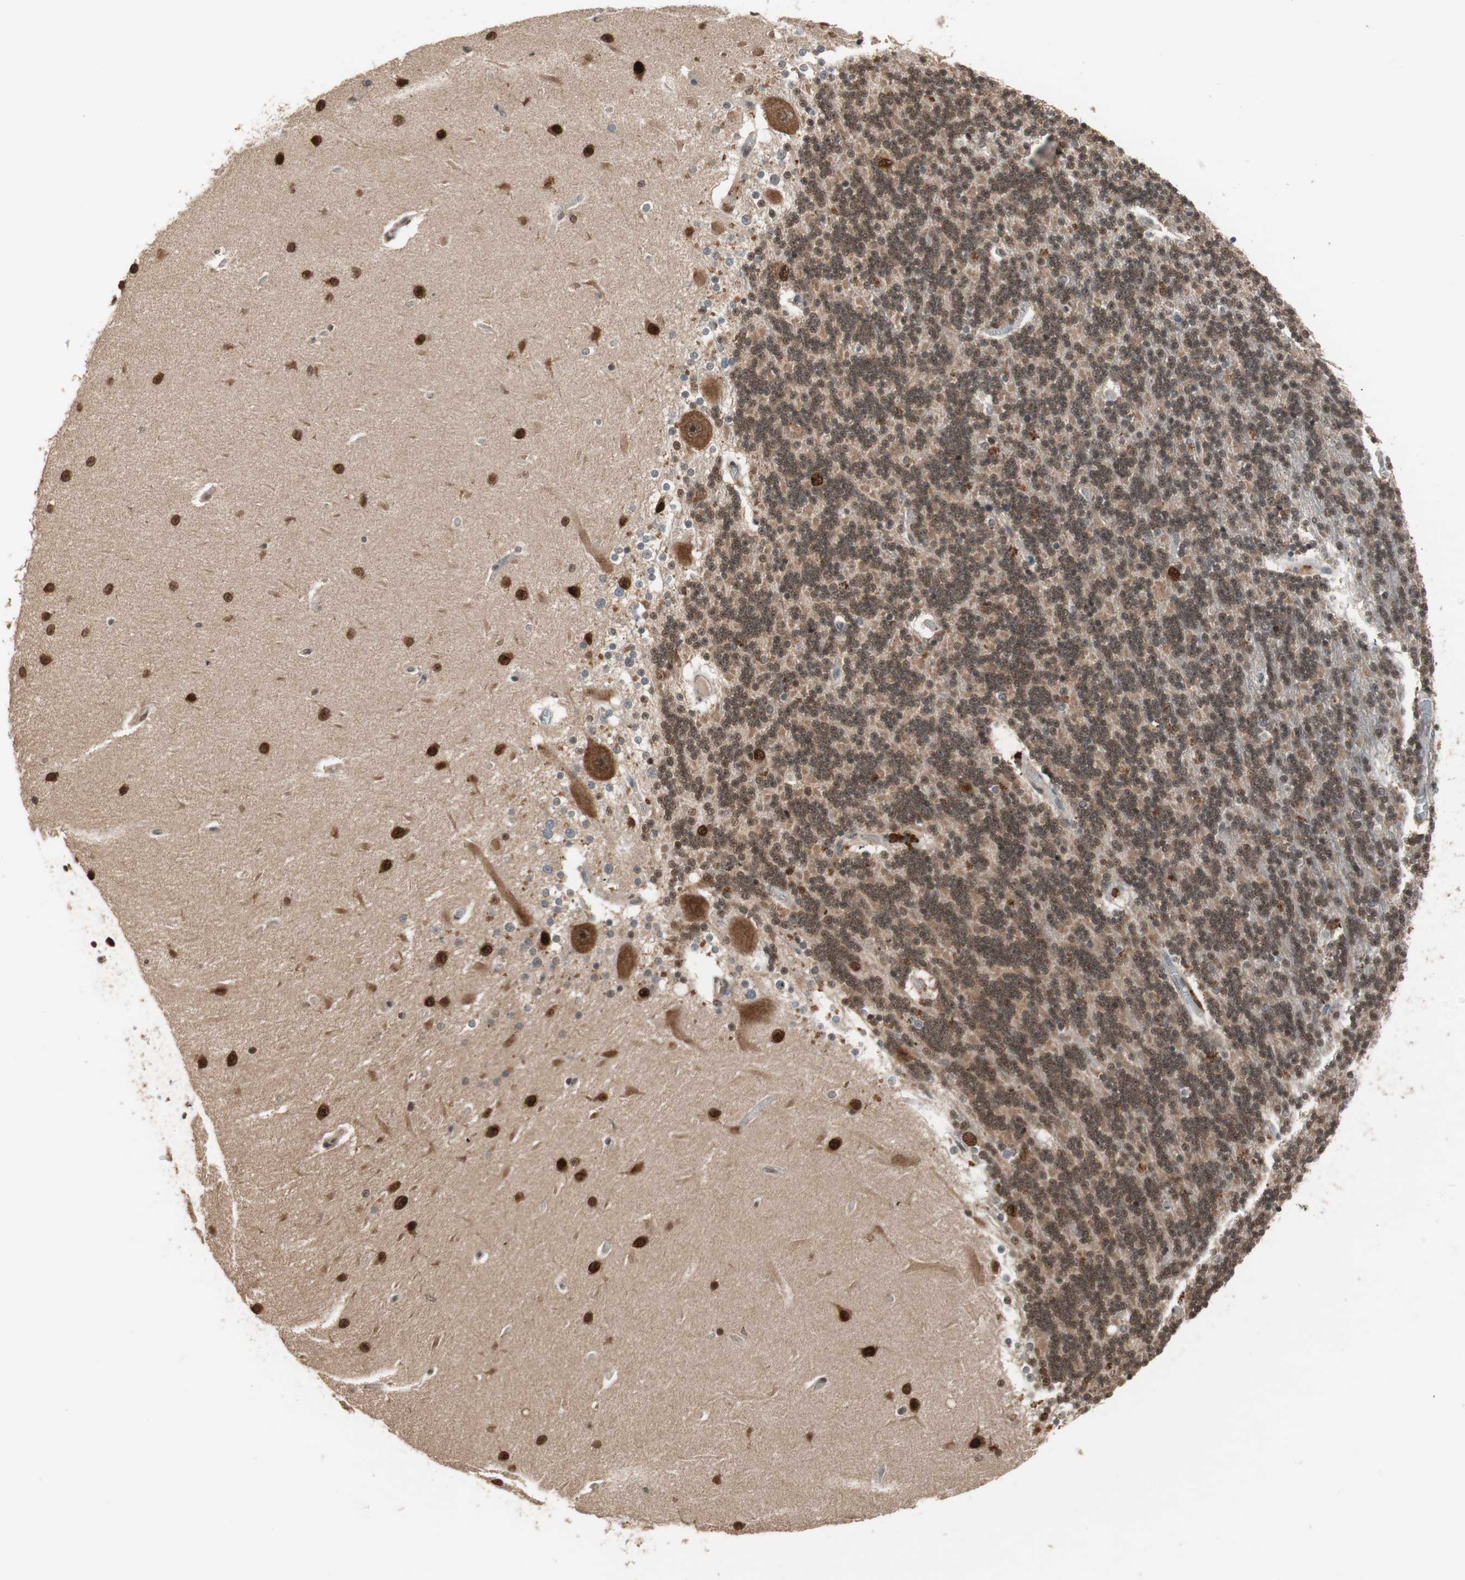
{"staining": {"intensity": "moderate", "quantity": ">75%", "location": "nuclear"}, "tissue": "cerebellum", "cell_type": "Cells in granular layer", "image_type": "normal", "snomed": [{"axis": "morphology", "description": "Normal tissue, NOS"}, {"axis": "topography", "description": "Cerebellum"}], "caption": "Protein staining exhibits moderate nuclear expression in approximately >75% of cells in granular layer in normal cerebellum.", "gene": "DRAP1", "patient": {"sex": "female", "age": 54}}